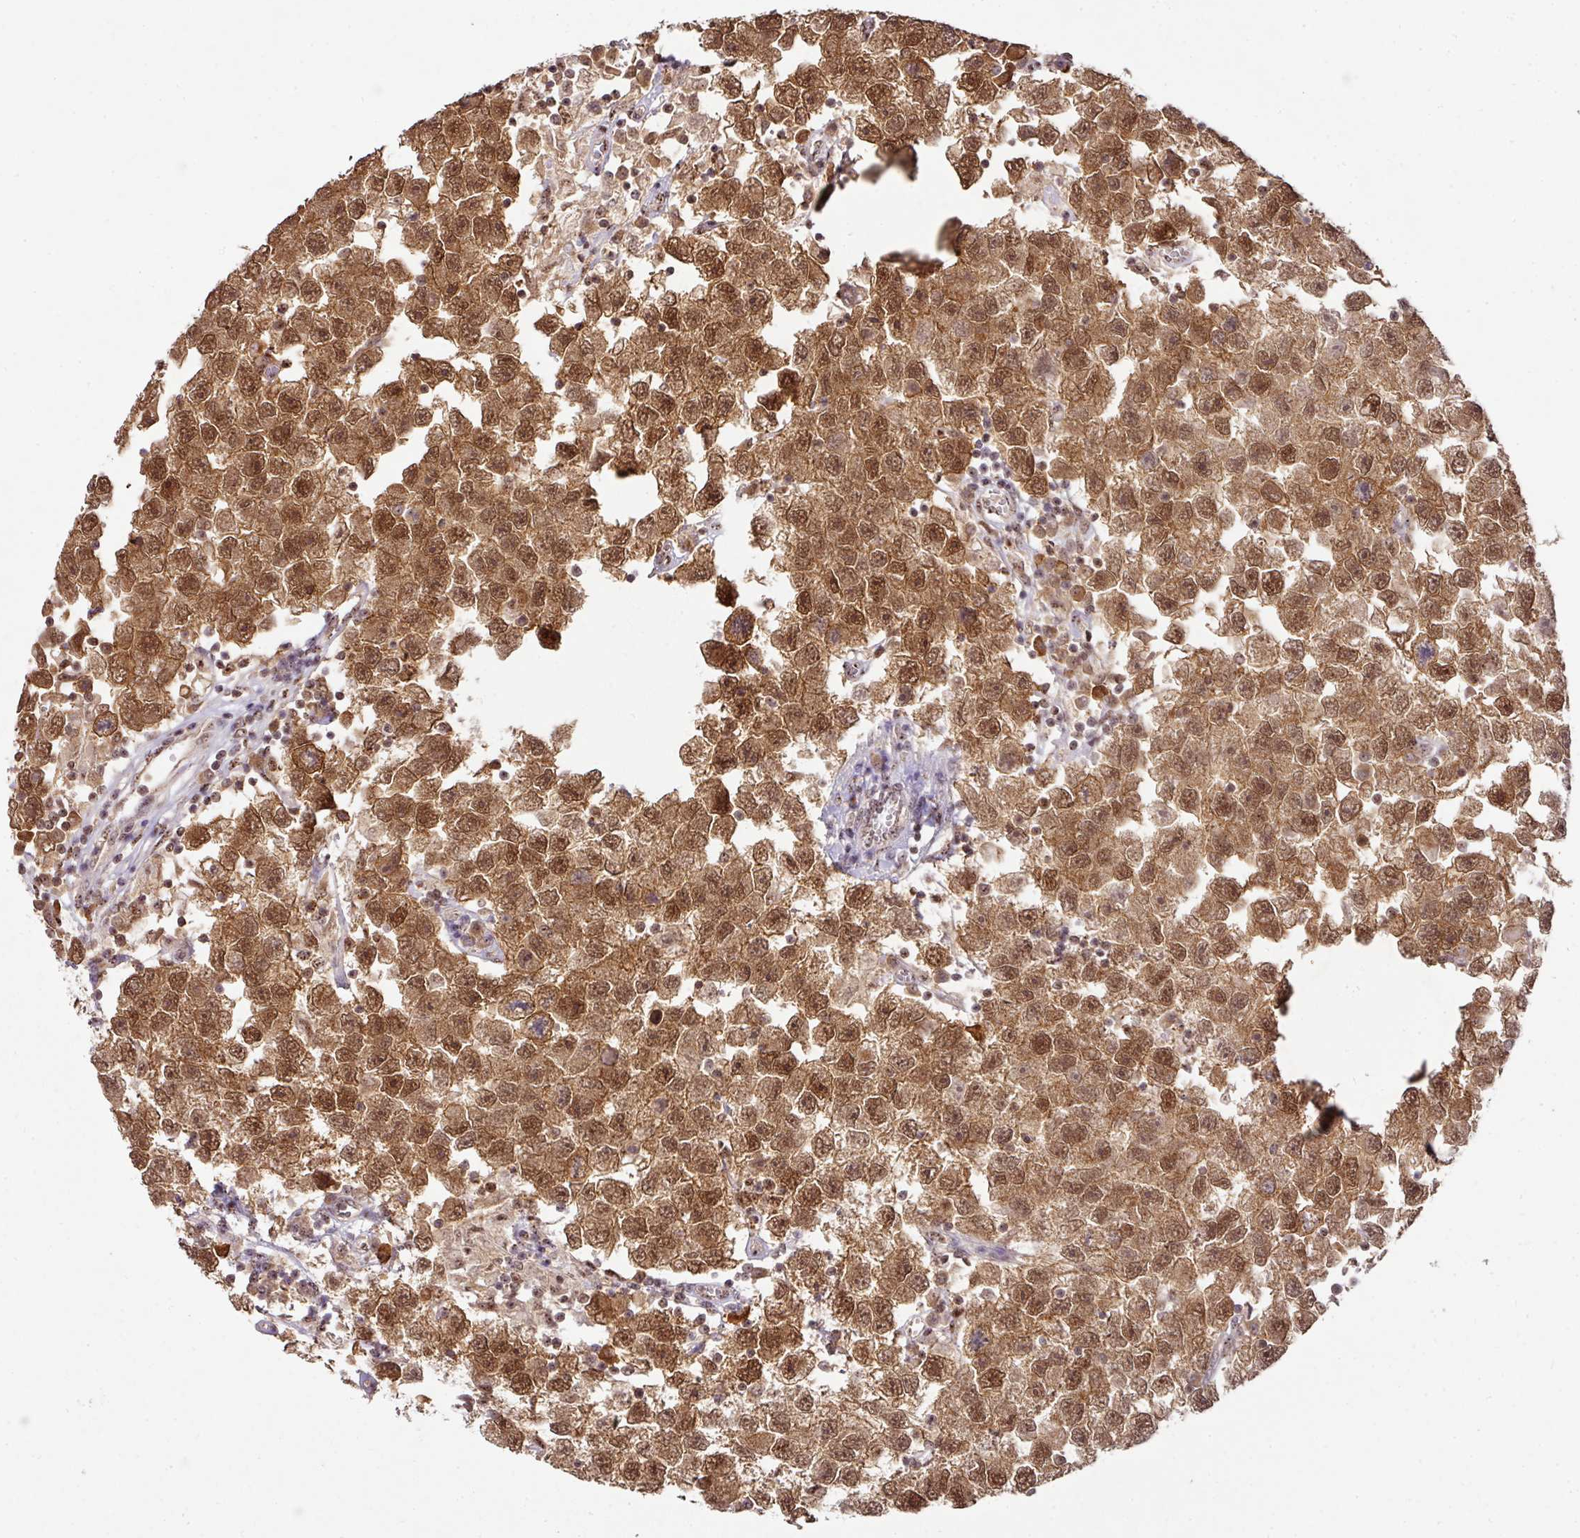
{"staining": {"intensity": "strong", "quantity": ">75%", "location": "cytoplasmic/membranous,nuclear"}, "tissue": "testis cancer", "cell_type": "Tumor cells", "image_type": "cancer", "snomed": [{"axis": "morphology", "description": "Seminoma, NOS"}, {"axis": "topography", "description": "Testis"}], "caption": "This histopathology image demonstrates immunohistochemistry staining of seminoma (testis), with high strong cytoplasmic/membranous and nuclear staining in about >75% of tumor cells.", "gene": "RANBP9", "patient": {"sex": "male", "age": 26}}